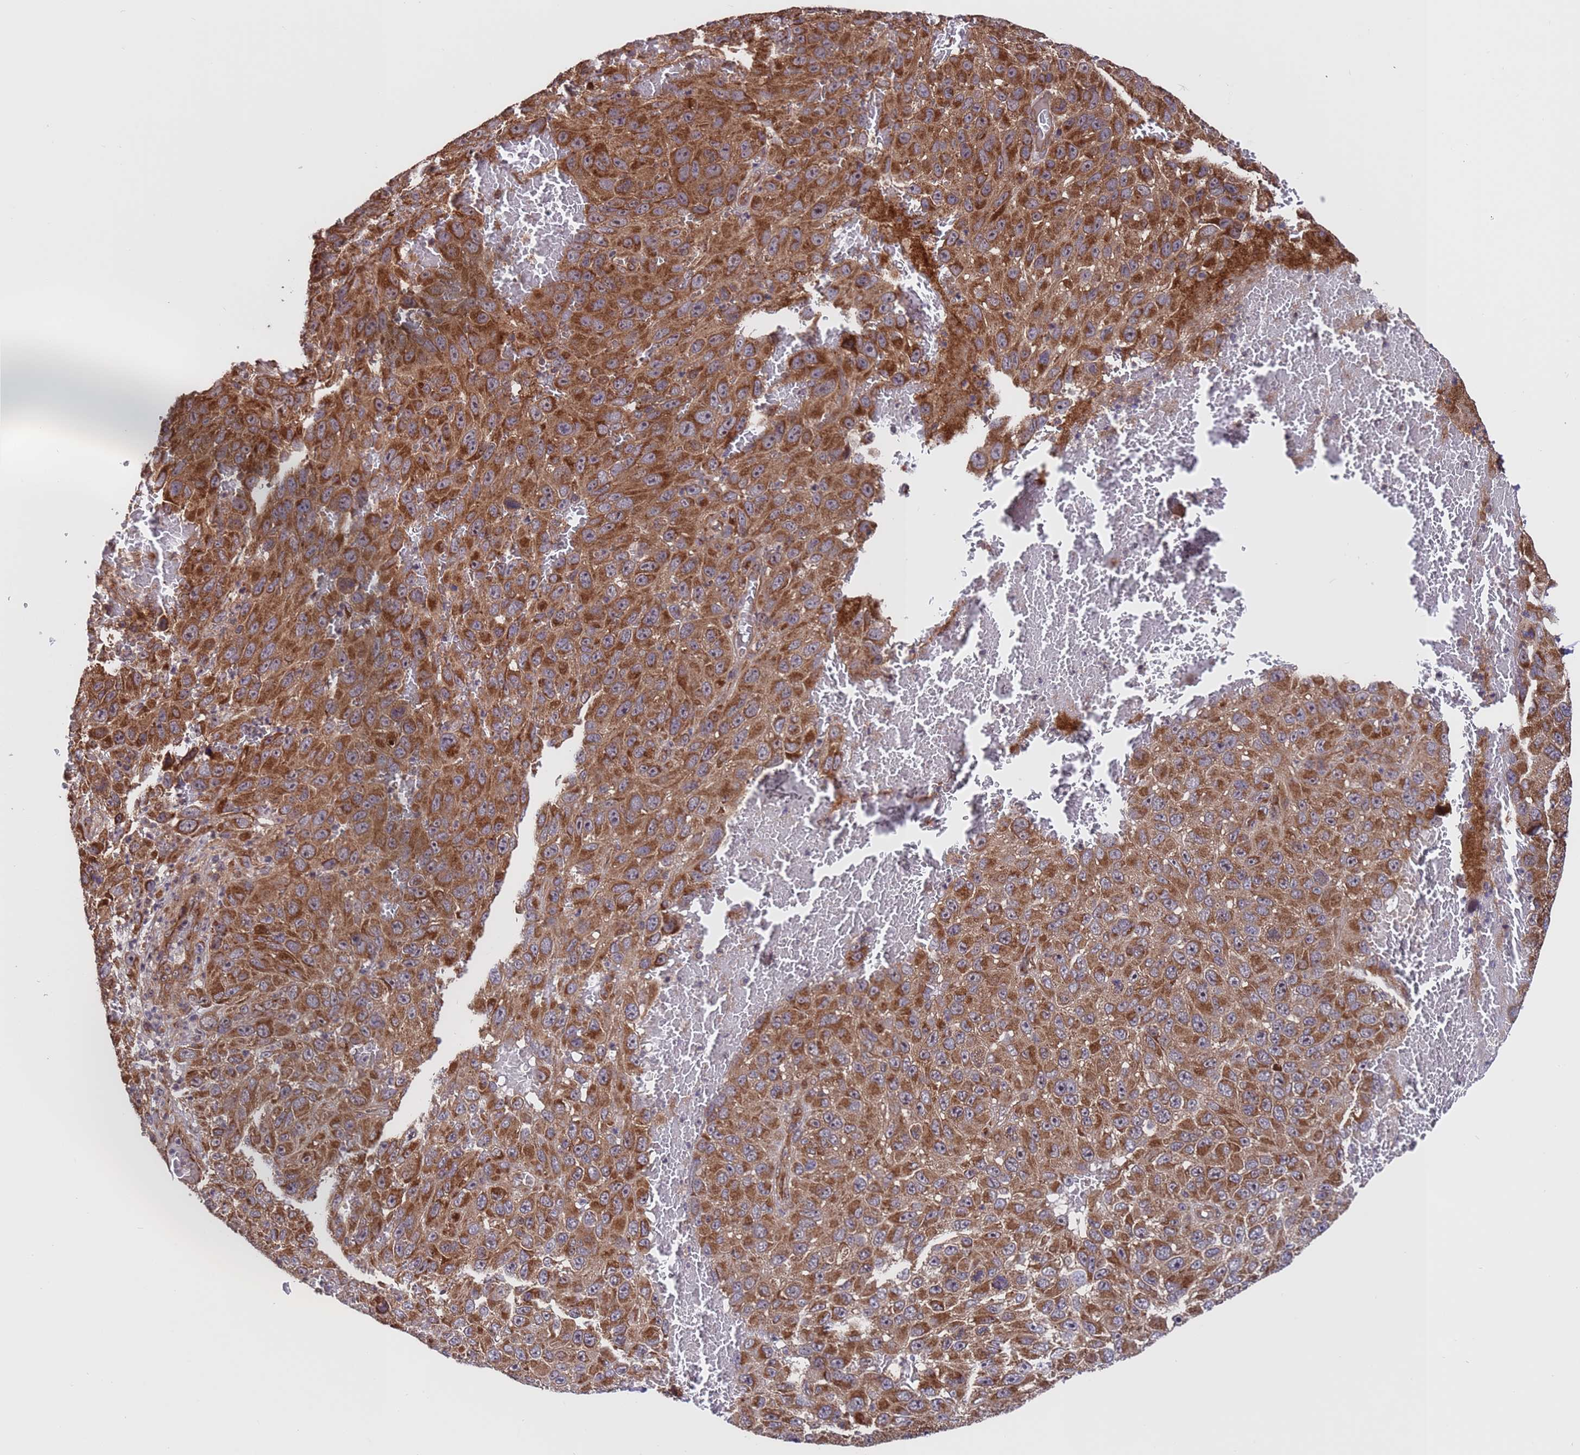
{"staining": {"intensity": "strong", "quantity": ">75%", "location": "cytoplasmic/membranous"}, "tissue": "melanoma", "cell_type": "Tumor cells", "image_type": "cancer", "snomed": [{"axis": "morphology", "description": "Normal tissue, NOS"}, {"axis": "morphology", "description": "Malignant melanoma, NOS"}, {"axis": "topography", "description": "Skin"}], "caption": "Immunohistochemistry (IHC) of human malignant melanoma exhibits high levels of strong cytoplasmic/membranous staining in approximately >75% of tumor cells. (brown staining indicates protein expression, while blue staining denotes nuclei).", "gene": "TSR3", "patient": {"sex": "female", "age": 96}}